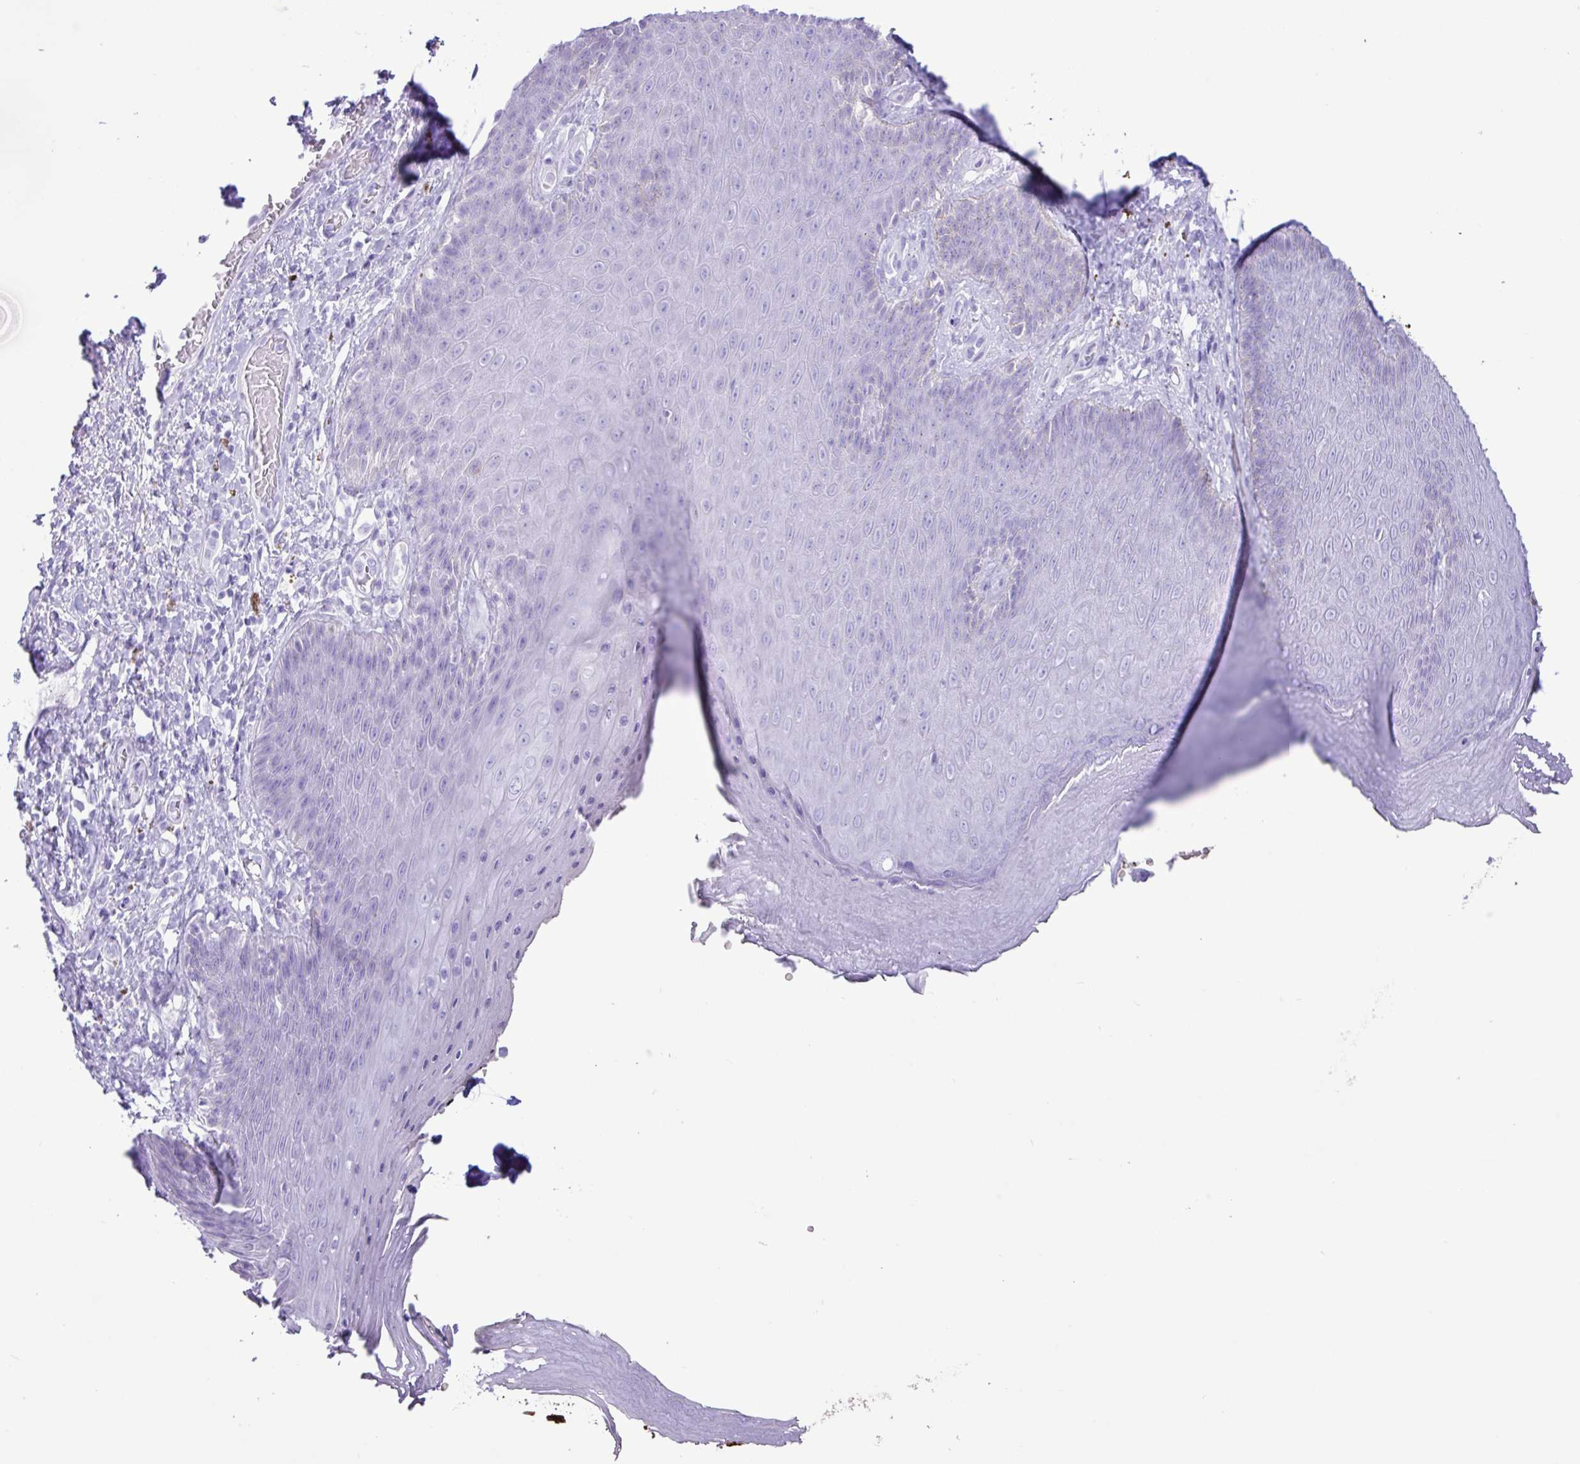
{"staining": {"intensity": "negative", "quantity": "none", "location": "none"}, "tissue": "skin", "cell_type": "Epidermal cells", "image_type": "normal", "snomed": [{"axis": "morphology", "description": "Normal tissue, NOS"}, {"axis": "topography", "description": "Anal"}, {"axis": "topography", "description": "Peripheral nerve tissue"}], "caption": "Immunohistochemical staining of unremarkable skin displays no significant staining in epidermal cells.", "gene": "CKMT2", "patient": {"sex": "male", "age": 53}}